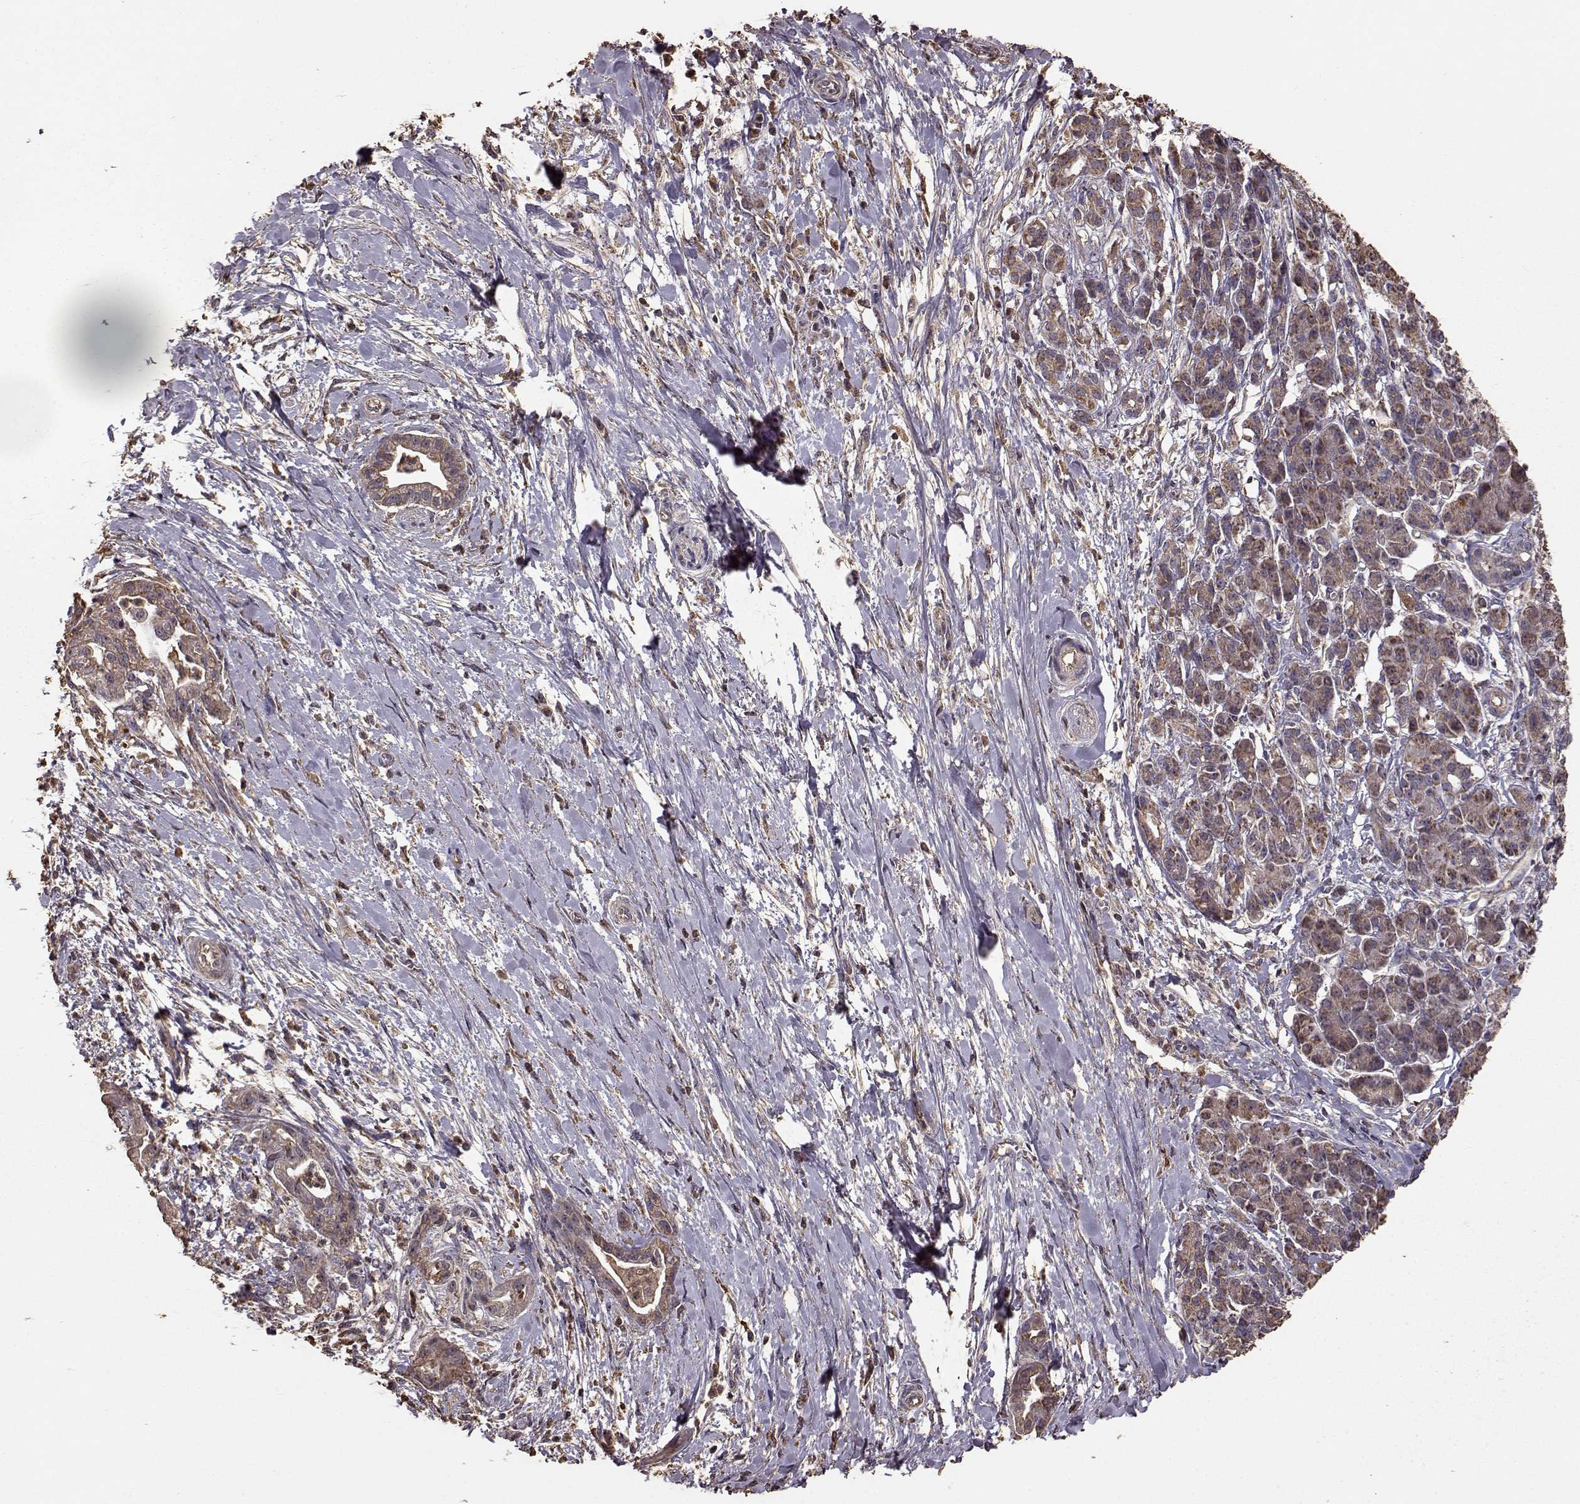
{"staining": {"intensity": "moderate", "quantity": "25%-75%", "location": "cytoplasmic/membranous"}, "tissue": "pancreatic cancer", "cell_type": "Tumor cells", "image_type": "cancer", "snomed": [{"axis": "morphology", "description": "Normal tissue, NOS"}, {"axis": "morphology", "description": "Adenocarcinoma, NOS"}, {"axis": "topography", "description": "Lymph node"}, {"axis": "topography", "description": "Pancreas"}], "caption": "Human pancreatic cancer (adenocarcinoma) stained with a brown dye shows moderate cytoplasmic/membranous positive positivity in approximately 25%-75% of tumor cells.", "gene": "PTGES2", "patient": {"sex": "female", "age": 58}}